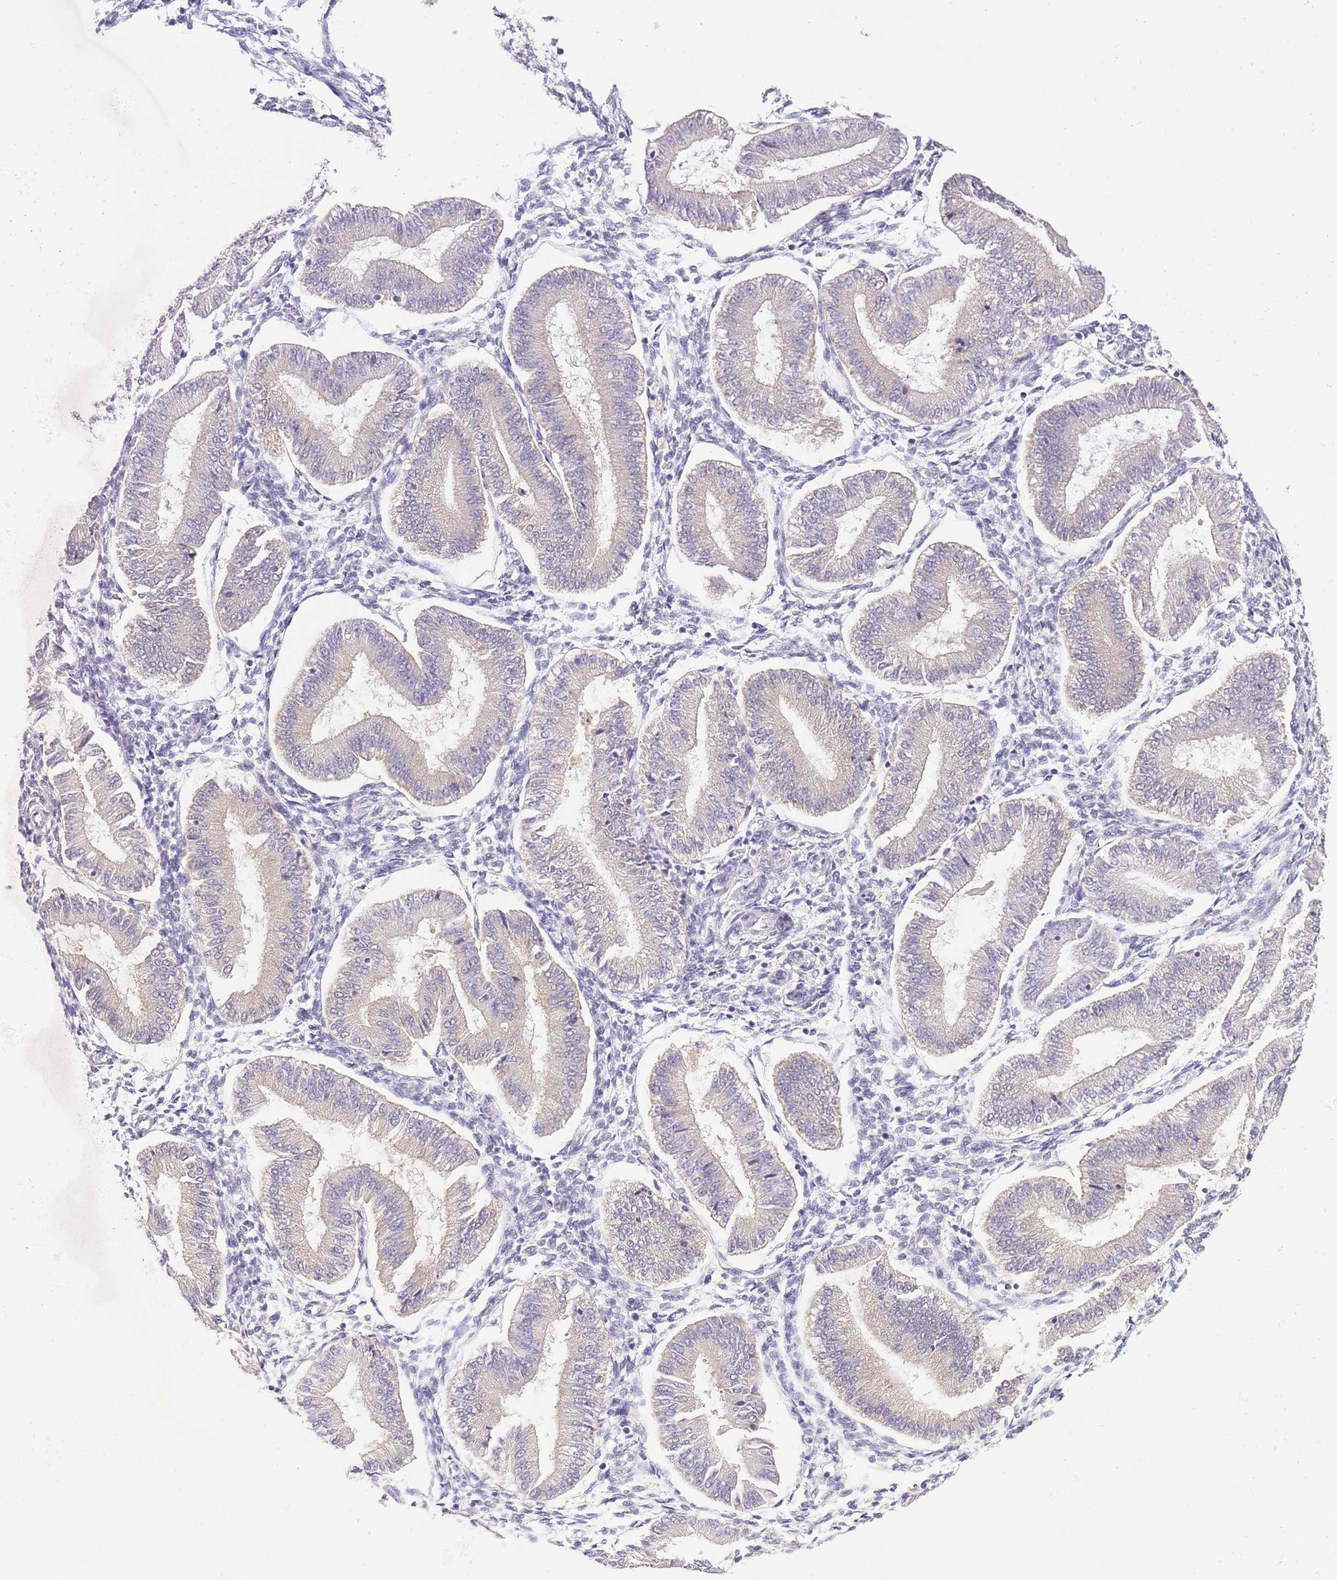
{"staining": {"intensity": "negative", "quantity": "none", "location": "none"}, "tissue": "endometrium", "cell_type": "Cells in endometrial stroma", "image_type": "normal", "snomed": [{"axis": "morphology", "description": "Normal tissue, NOS"}, {"axis": "topography", "description": "Endometrium"}], "caption": "The IHC histopathology image has no significant staining in cells in endometrial stroma of endometrium. (DAB immunohistochemistry visualized using brightfield microscopy, high magnification).", "gene": "GALK2", "patient": {"sex": "female", "age": 39}}